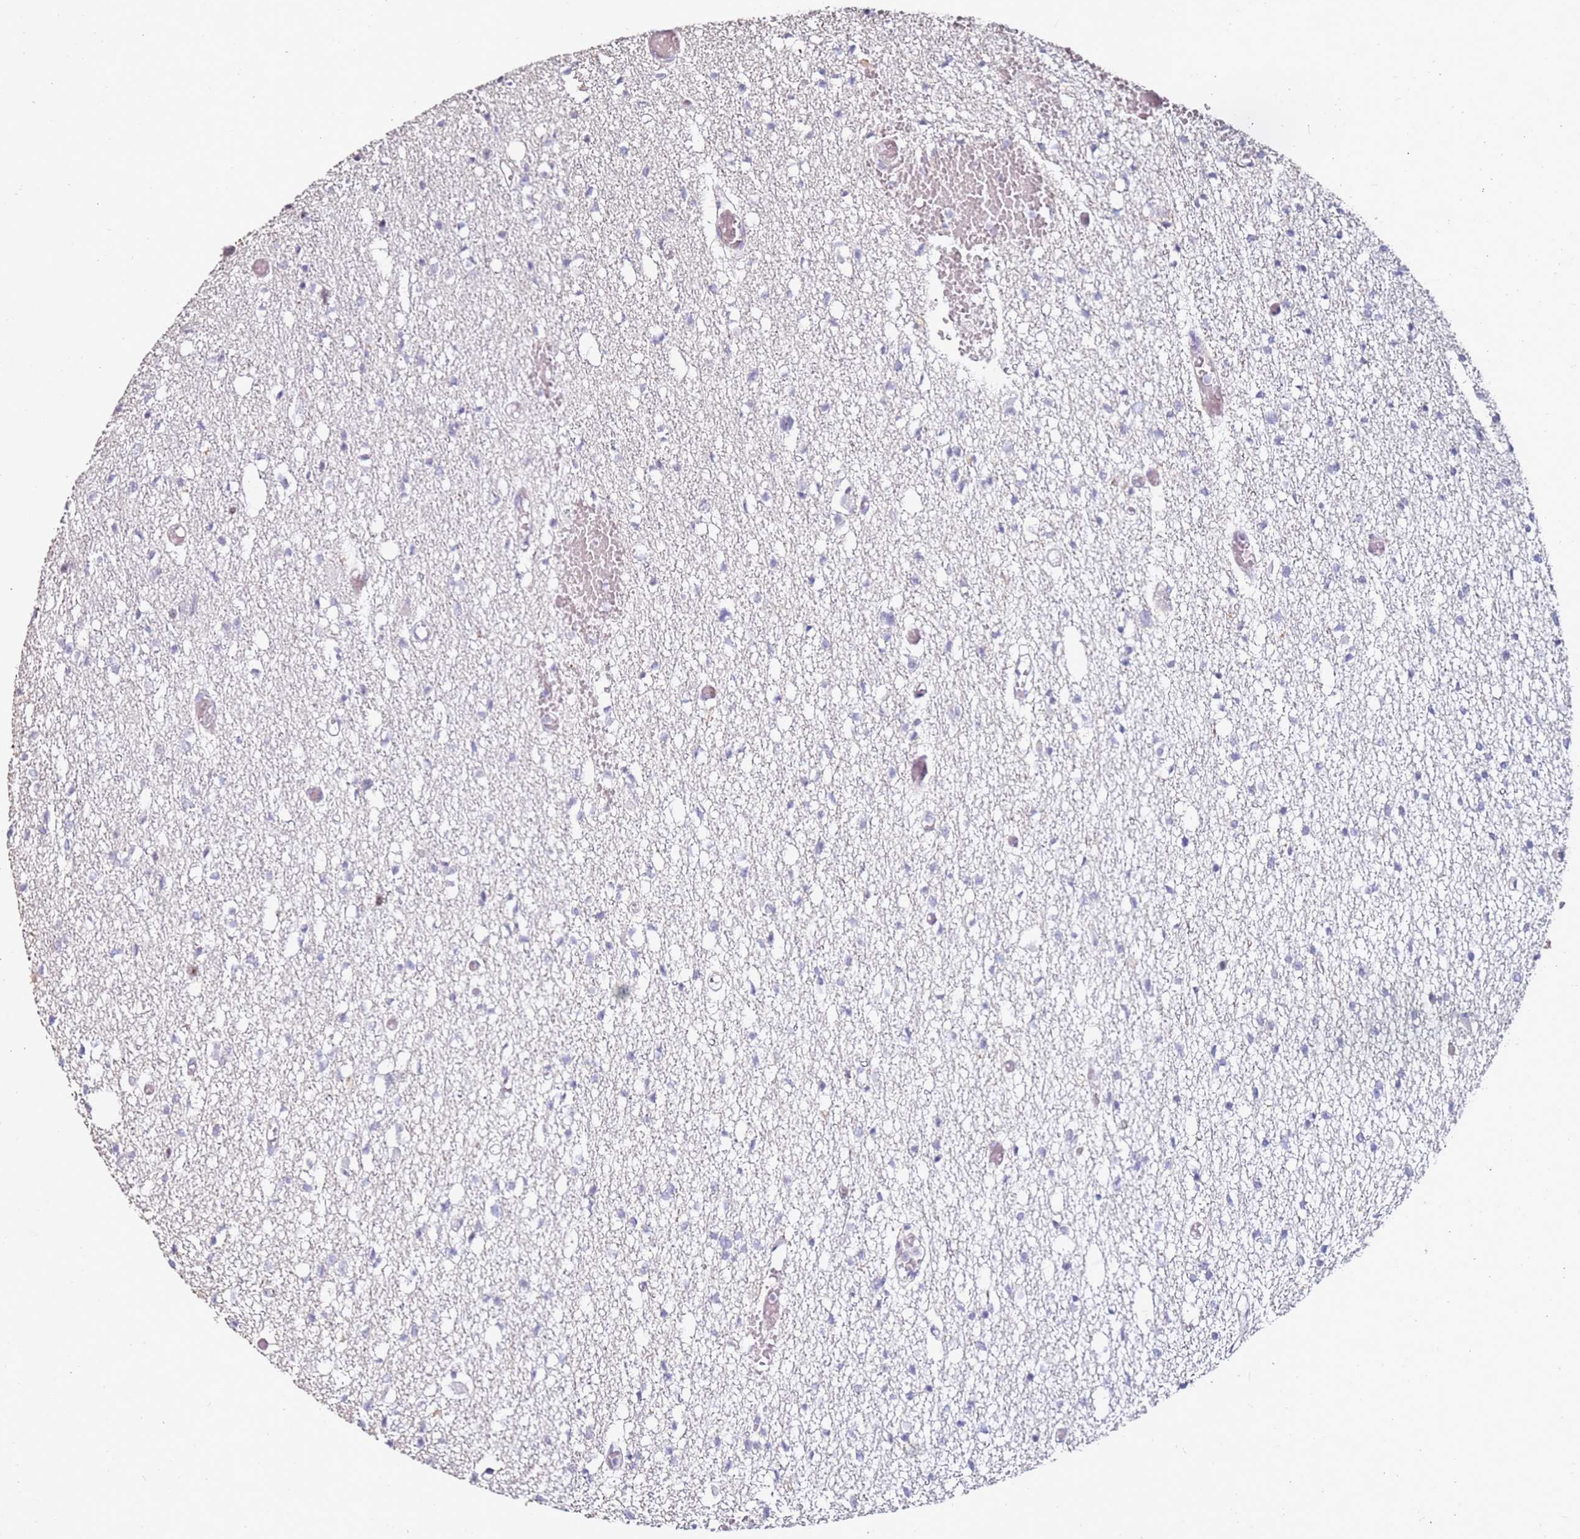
{"staining": {"intensity": "negative", "quantity": "none", "location": "none"}, "tissue": "glioma", "cell_type": "Tumor cells", "image_type": "cancer", "snomed": [{"axis": "morphology", "description": "Glioma, malignant, Low grade"}, {"axis": "topography", "description": "Brain"}], "caption": "This is an immunohistochemistry (IHC) micrograph of human malignant glioma (low-grade). There is no staining in tumor cells.", "gene": "RARS2", "patient": {"sex": "female", "age": 22}}